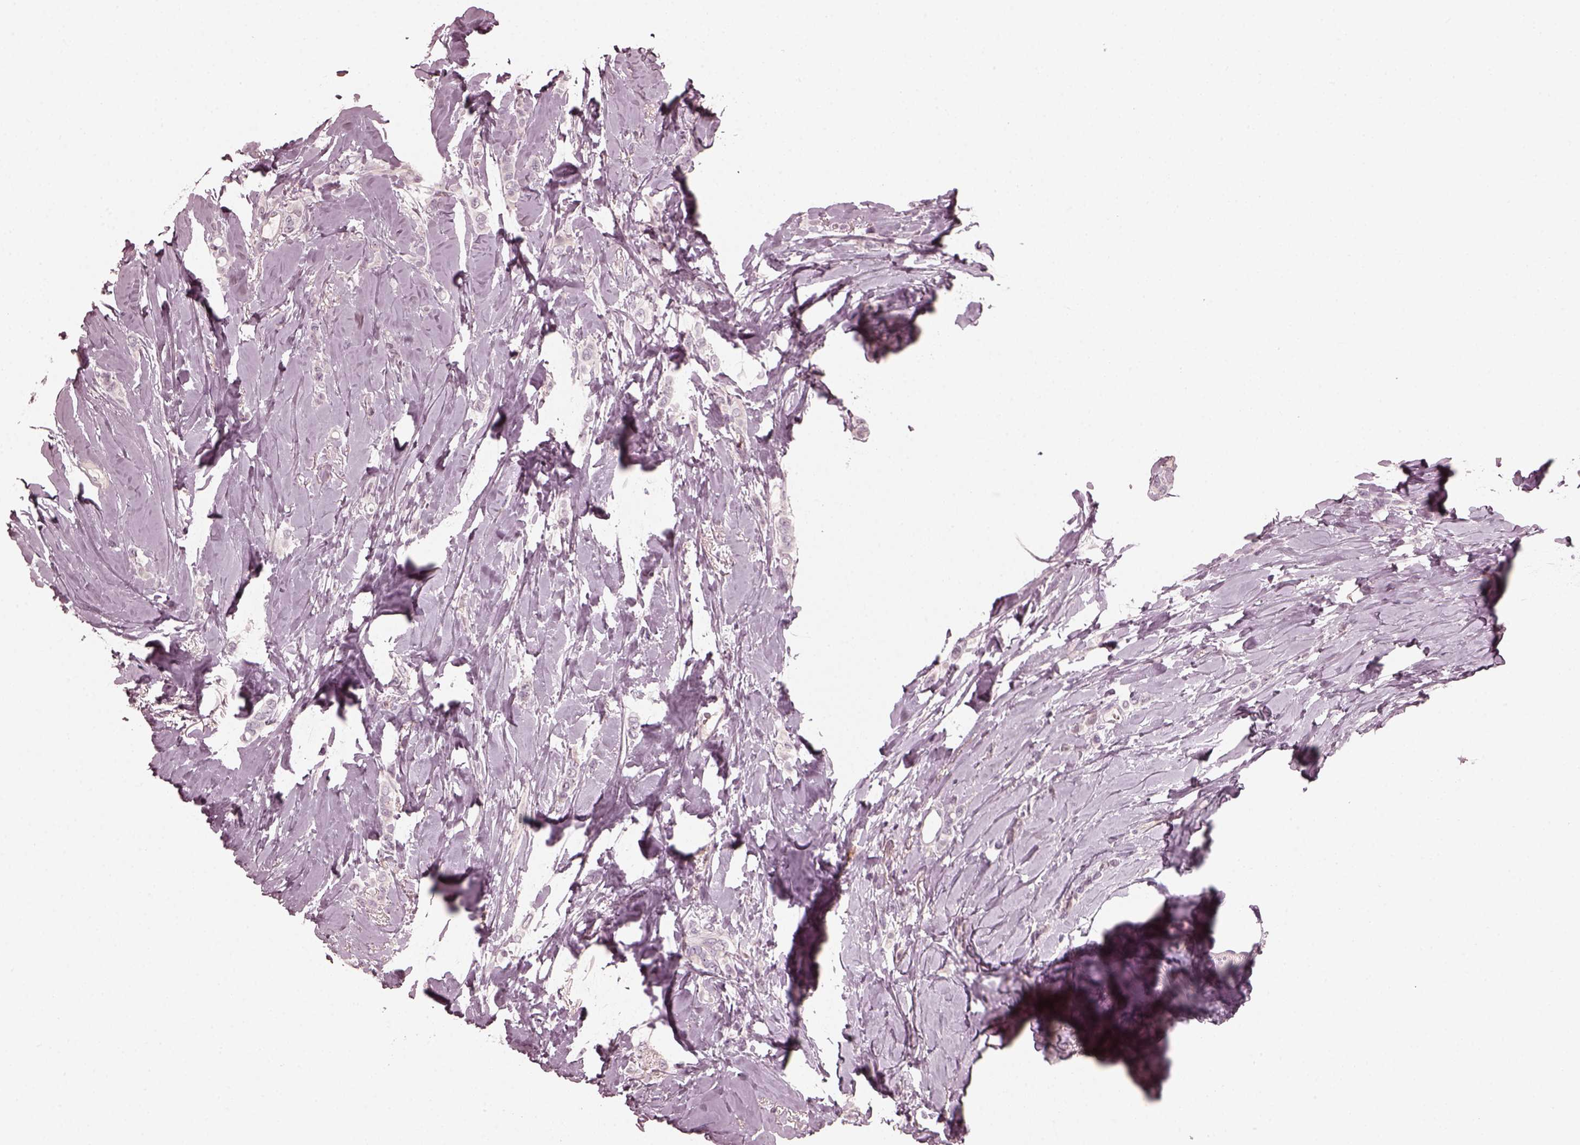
{"staining": {"intensity": "negative", "quantity": "none", "location": "none"}, "tissue": "breast cancer", "cell_type": "Tumor cells", "image_type": "cancer", "snomed": [{"axis": "morphology", "description": "Lobular carcinoma"}, {"axis": "topography", "description": "Breast"}], "caption": "Micrograph shows no significant protein staining in tumor cells of breast cancer.", "gene": "CHIT1", "patient": {"sex": "female", "age": 66}}